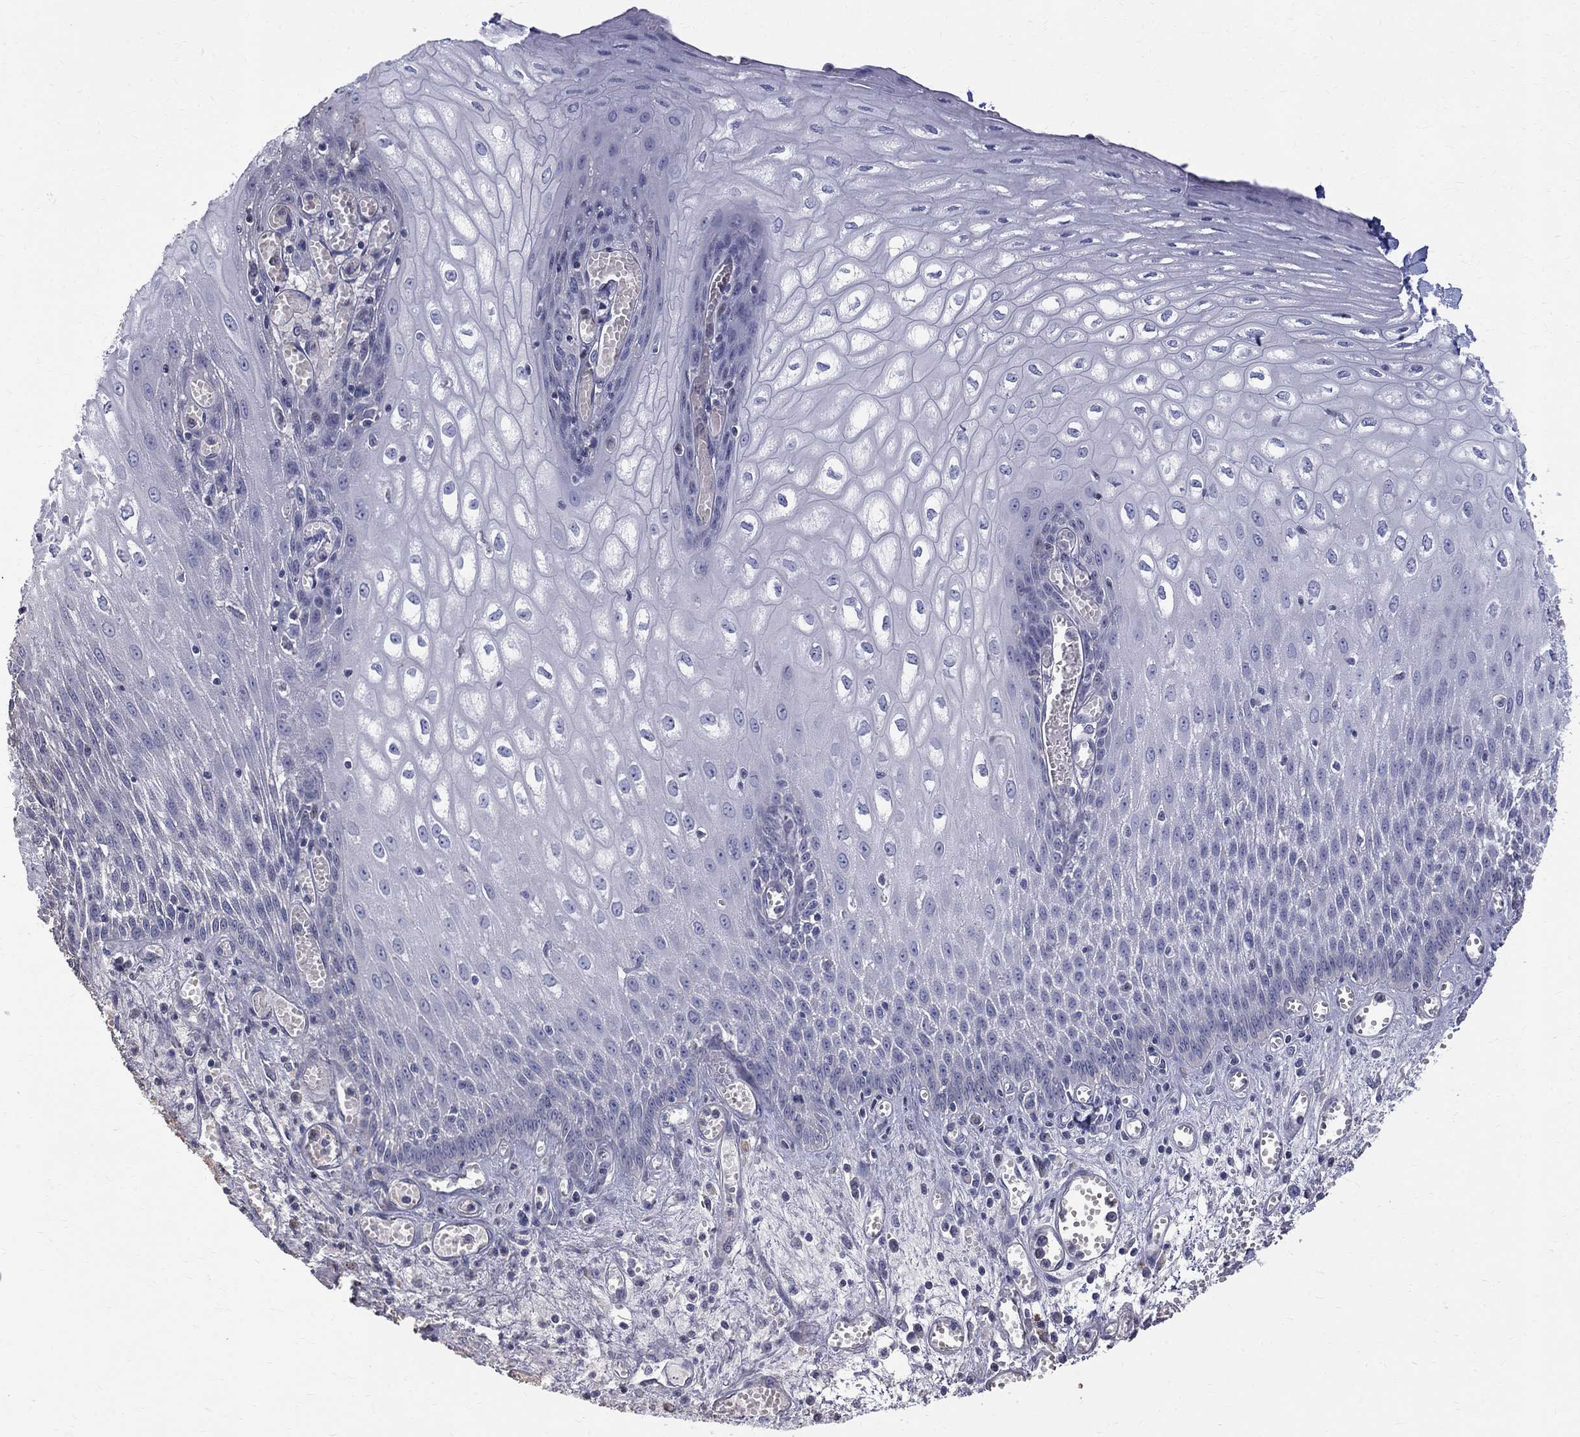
{"staining": {"intensity": "negative", "quantity": "none", "location": "none"}, "tissue": "esophagus", "cell_type": "Squamous epithelial cells", "image_type": "normal", "snomed": [{"axis": "morphology", "description": "Normal tissue, NOS"}, {"axis": "topography", "description": "Esophagus"}], "caption": "Immunohistochemistry of benign esophagus exhibits no positivity in squamous epithelial cells. (DAB IHC with hematoxylin counter stain).", "gene": "AGER", "patient": {"sex": "male", "age": 58}}